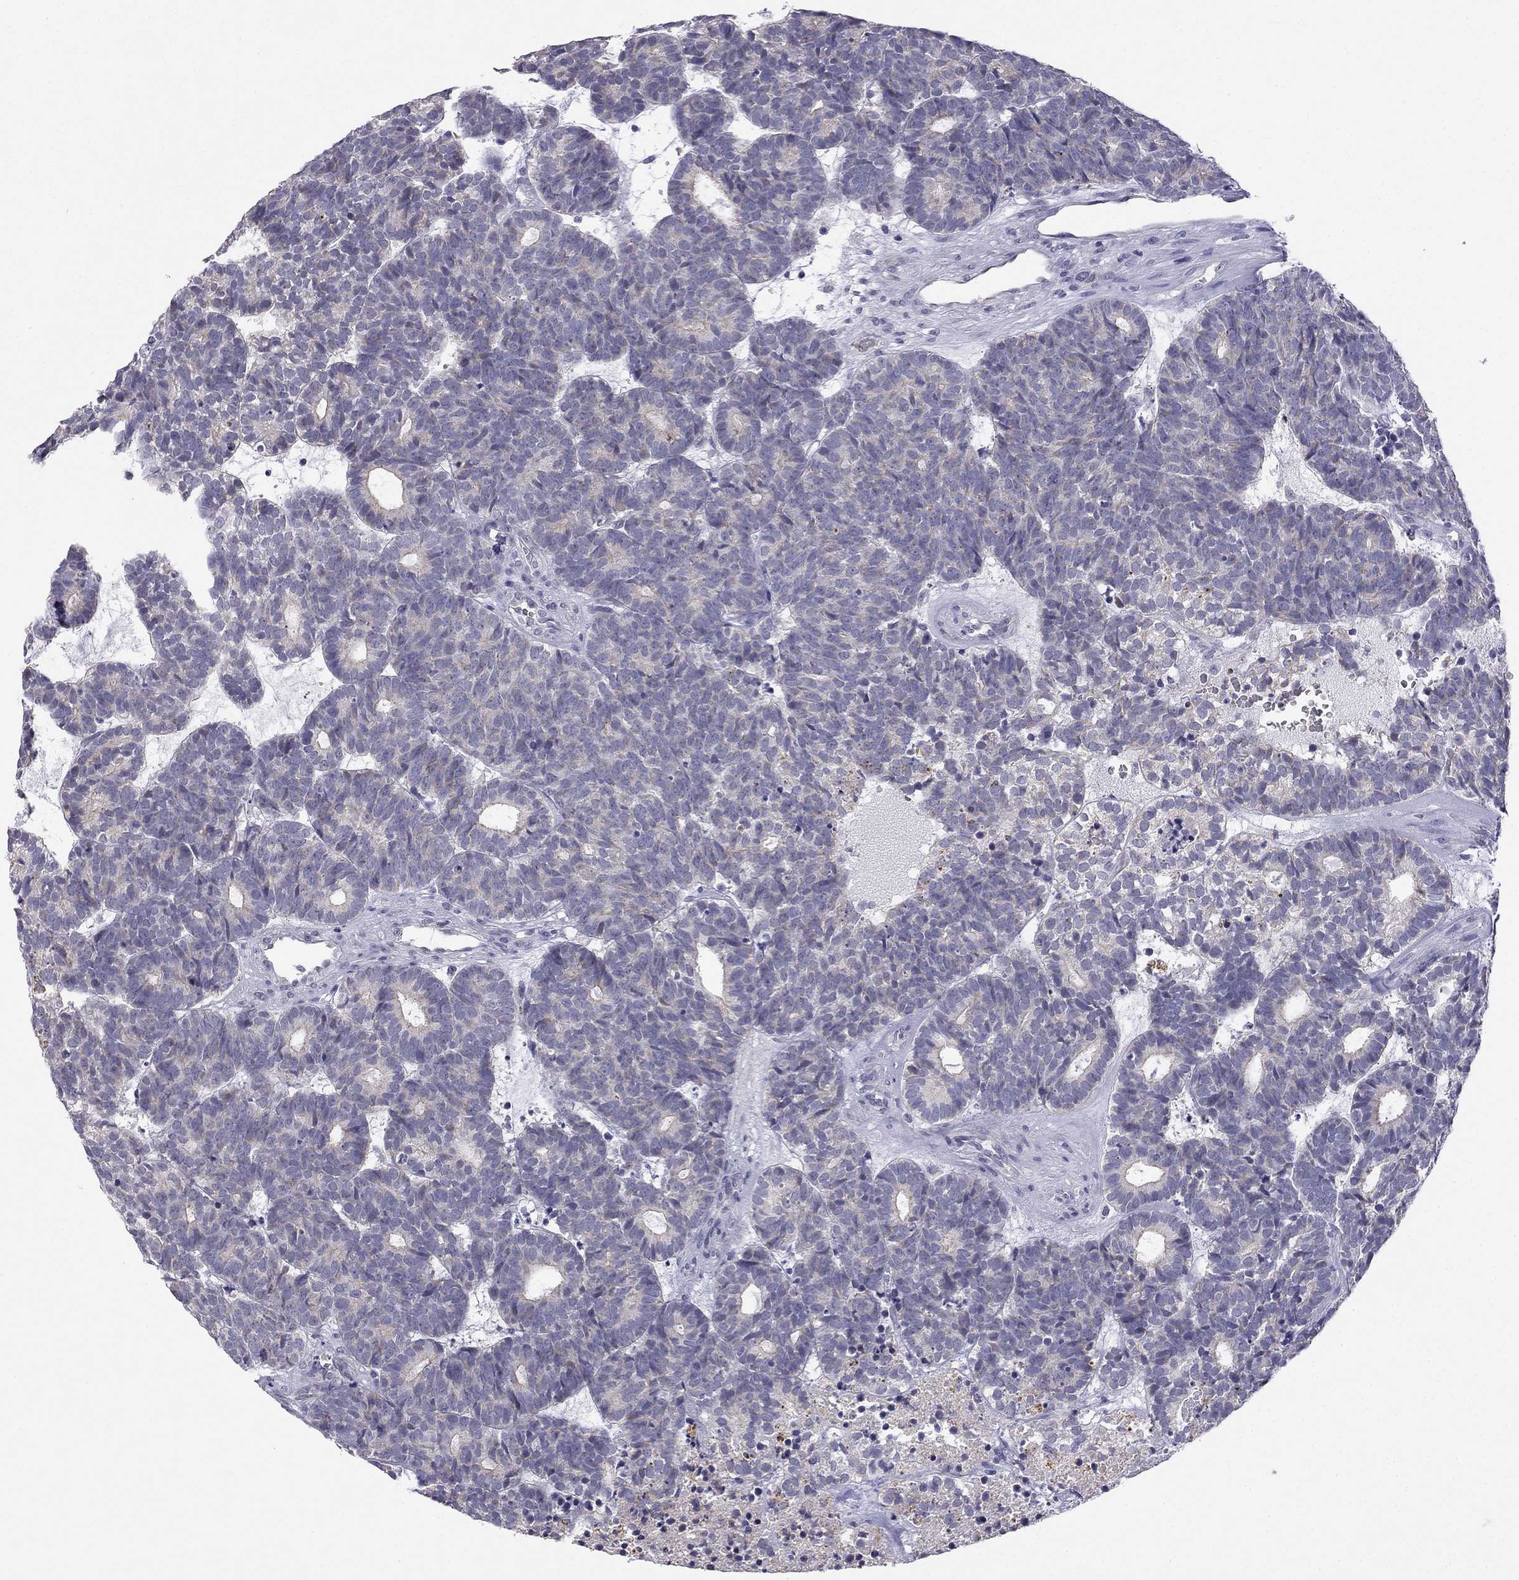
{"staining": {"intensity": "weak", "quantity": "<25%", "location": "cytoplasmic/membranous"}, "tissue": "head and neck cancer", "cell_type": "Tumor cells", "image_type": "cancer", "snomed": [{"axis": "morphology", "description": "Adenocarcinoma, NOS"}, {"axis": "topography", "description": "Head-Neck"}], "caption": "Tumor cells are negative for brown protein staining in head and neck adenocarcinoma.", "gene": "C5orf49", "patient": {"sex": "female", "age": 81}}